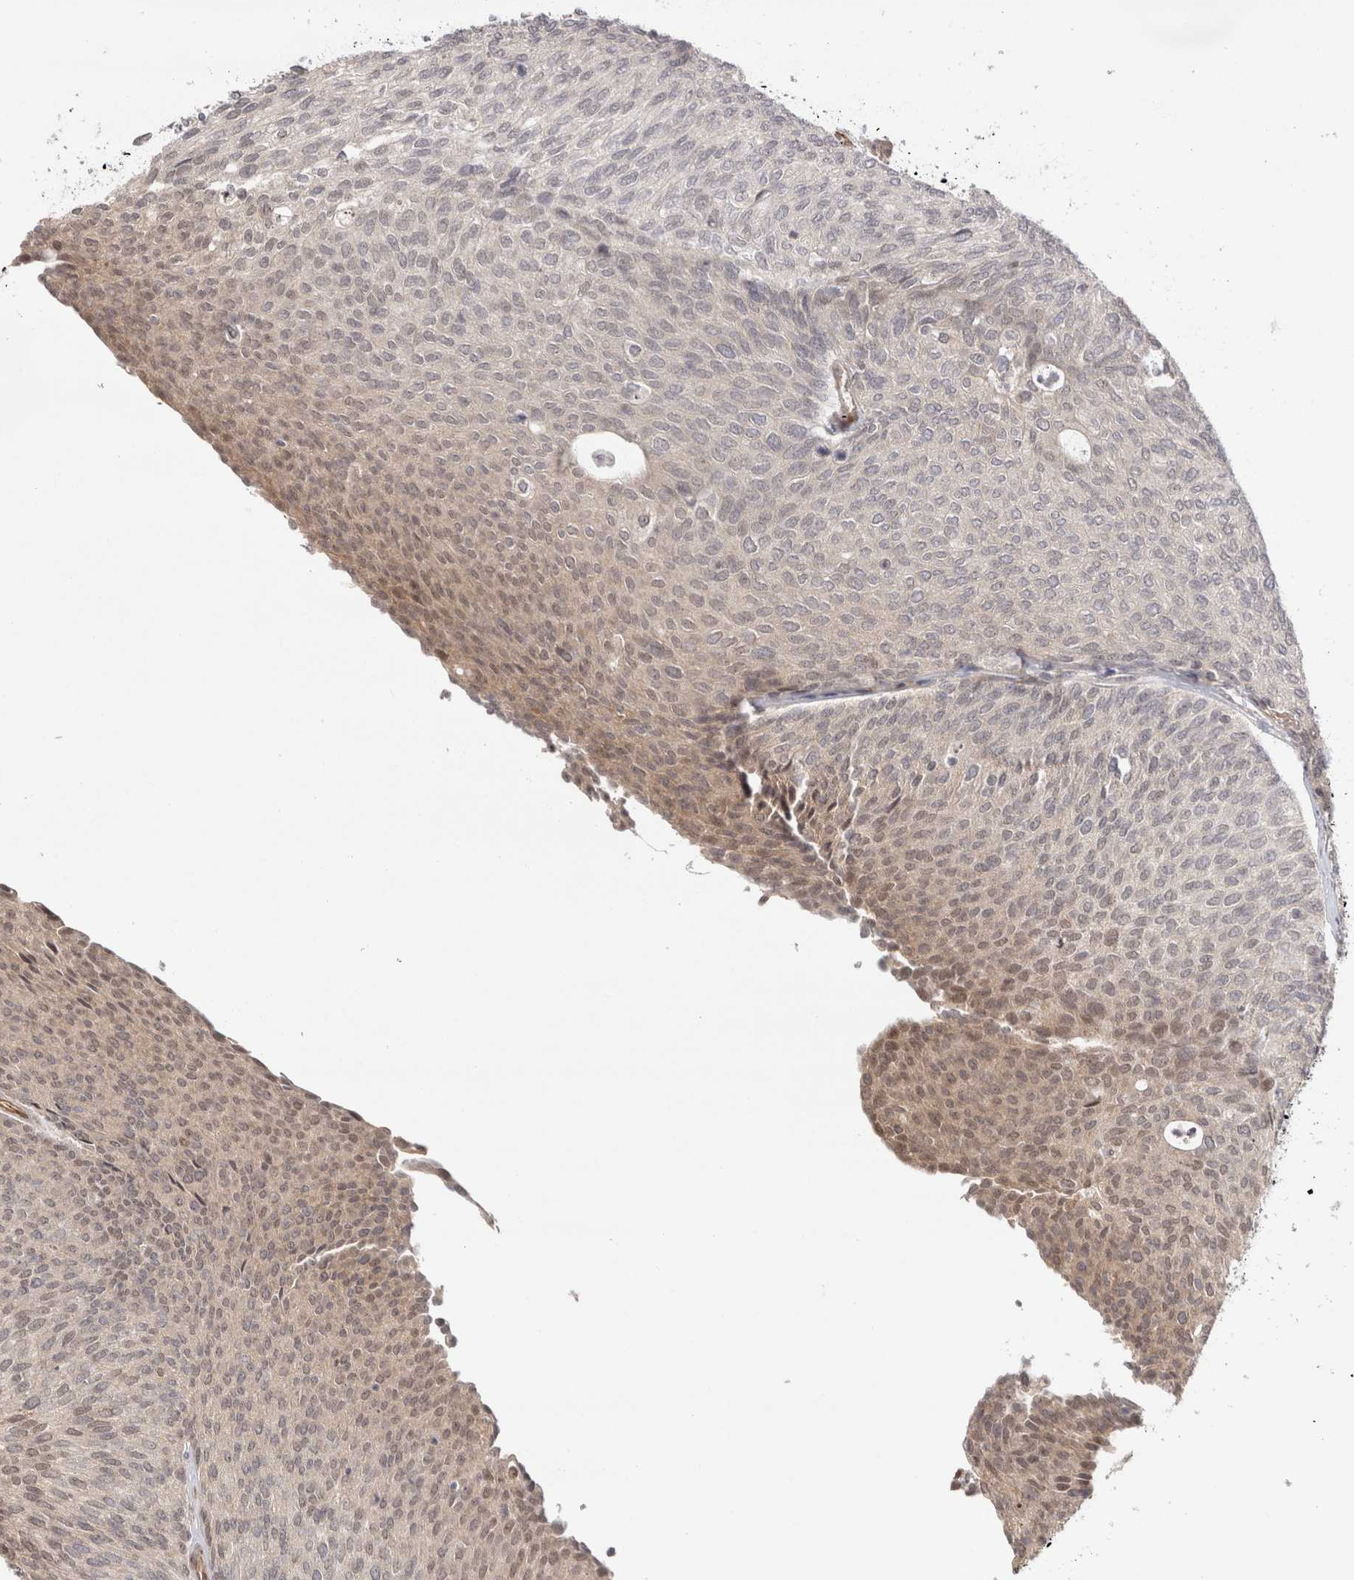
{"staining": {"intensity": "weak", "quantity": "<25%", "location": "cytoplasmic/membranous,nuclear"}, "tissue": "urothelial cancer", "cell_type": "Tumor cells", "image_type": "cancer", "snomed": [{"axis": "morphology", "description": "Urothelial carcinoma, Low grade"}, {"axis": "topography", "description": "Urinary bladder"}], "caption": "An image of urothelial cancer stained for a protein exhibits no brown staining in tumor cells.", "gene": "ZNF318", "patient": {"sex": "female", "age": 79}}